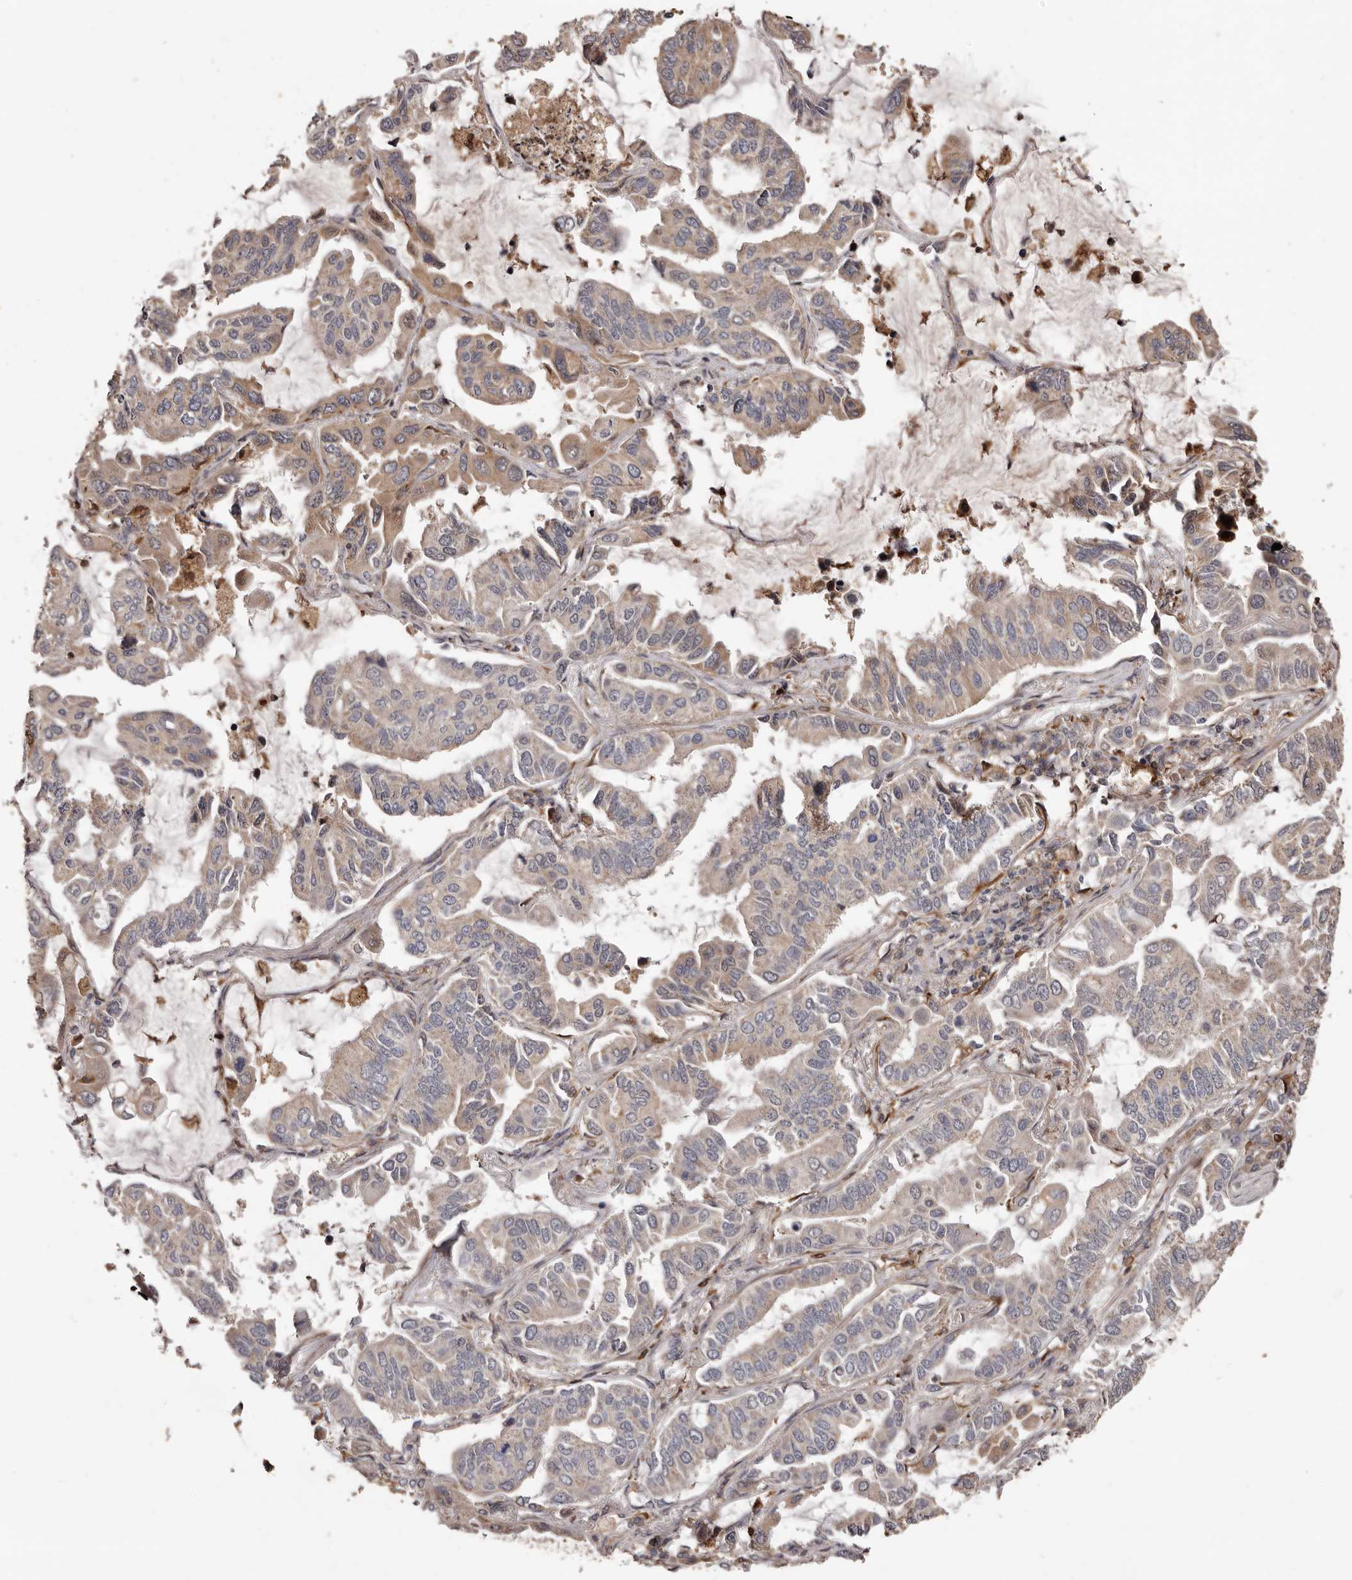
{"staining": {"intensity": "weak", "quantity": "25%-75%", "location": "cytoplasmic/membranous"}, "tissue": "lung cancer", "cell_type": "Tumor cells", "image_type": "cancer", "snomed": [{"axis": "morphology", "description": "Adenocarcinoma, NOS"}, {"axis": "topography", "description": "Lung"}], "caption": "Lung cancer (adenocarcinoma) tissue reveals weak cytoplasmic/membranous positivity in about 25%-75% of tumor cells, visualized by immunohistochemistry.", "gene": "ZCCHC7", "patient": {"sex": "male", "age": 64}}